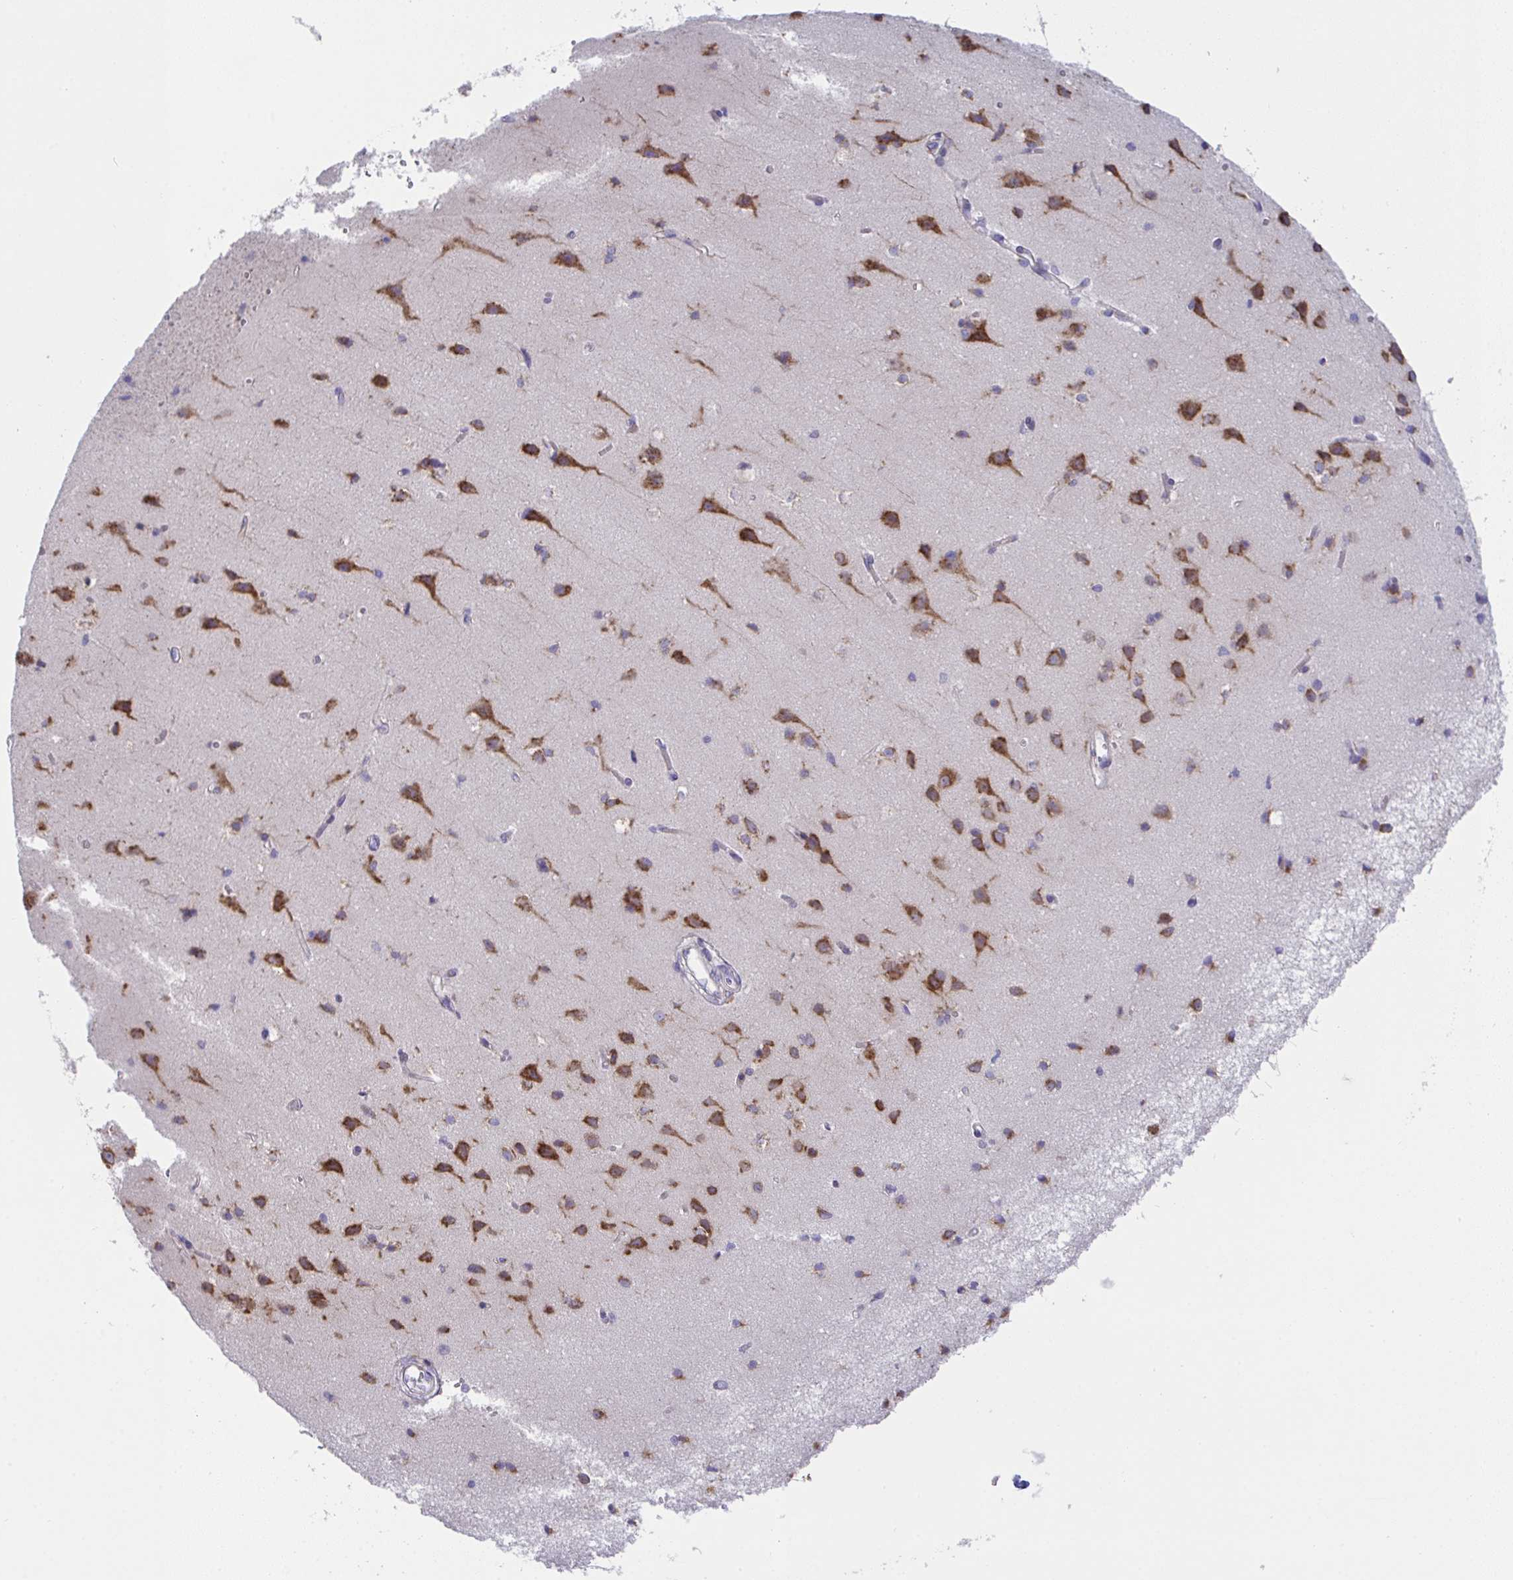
{"staining": {"intensity": "negative", "quantity": "none", "location": "none"}, "tissue": "cerebral cortex", "cell_type": "Endothelial cells", "image_type": "normal", "snomed": [{"axis": "morphology", "description": "Normal tissue, NOS"}, {"axis": "topography", "description": "Cerebral cortex"}], "caption": "The immunohistochemistry (IHC) photomicrograph has no significant expression in endothelial cells of cerebral cortex. (DAB (3,3'-diaminobenzidine) IHC visualized using brightfield microscopy, high magnification).", "gene": "MIA3", "patient": {"sex": "male", "age": 37}}